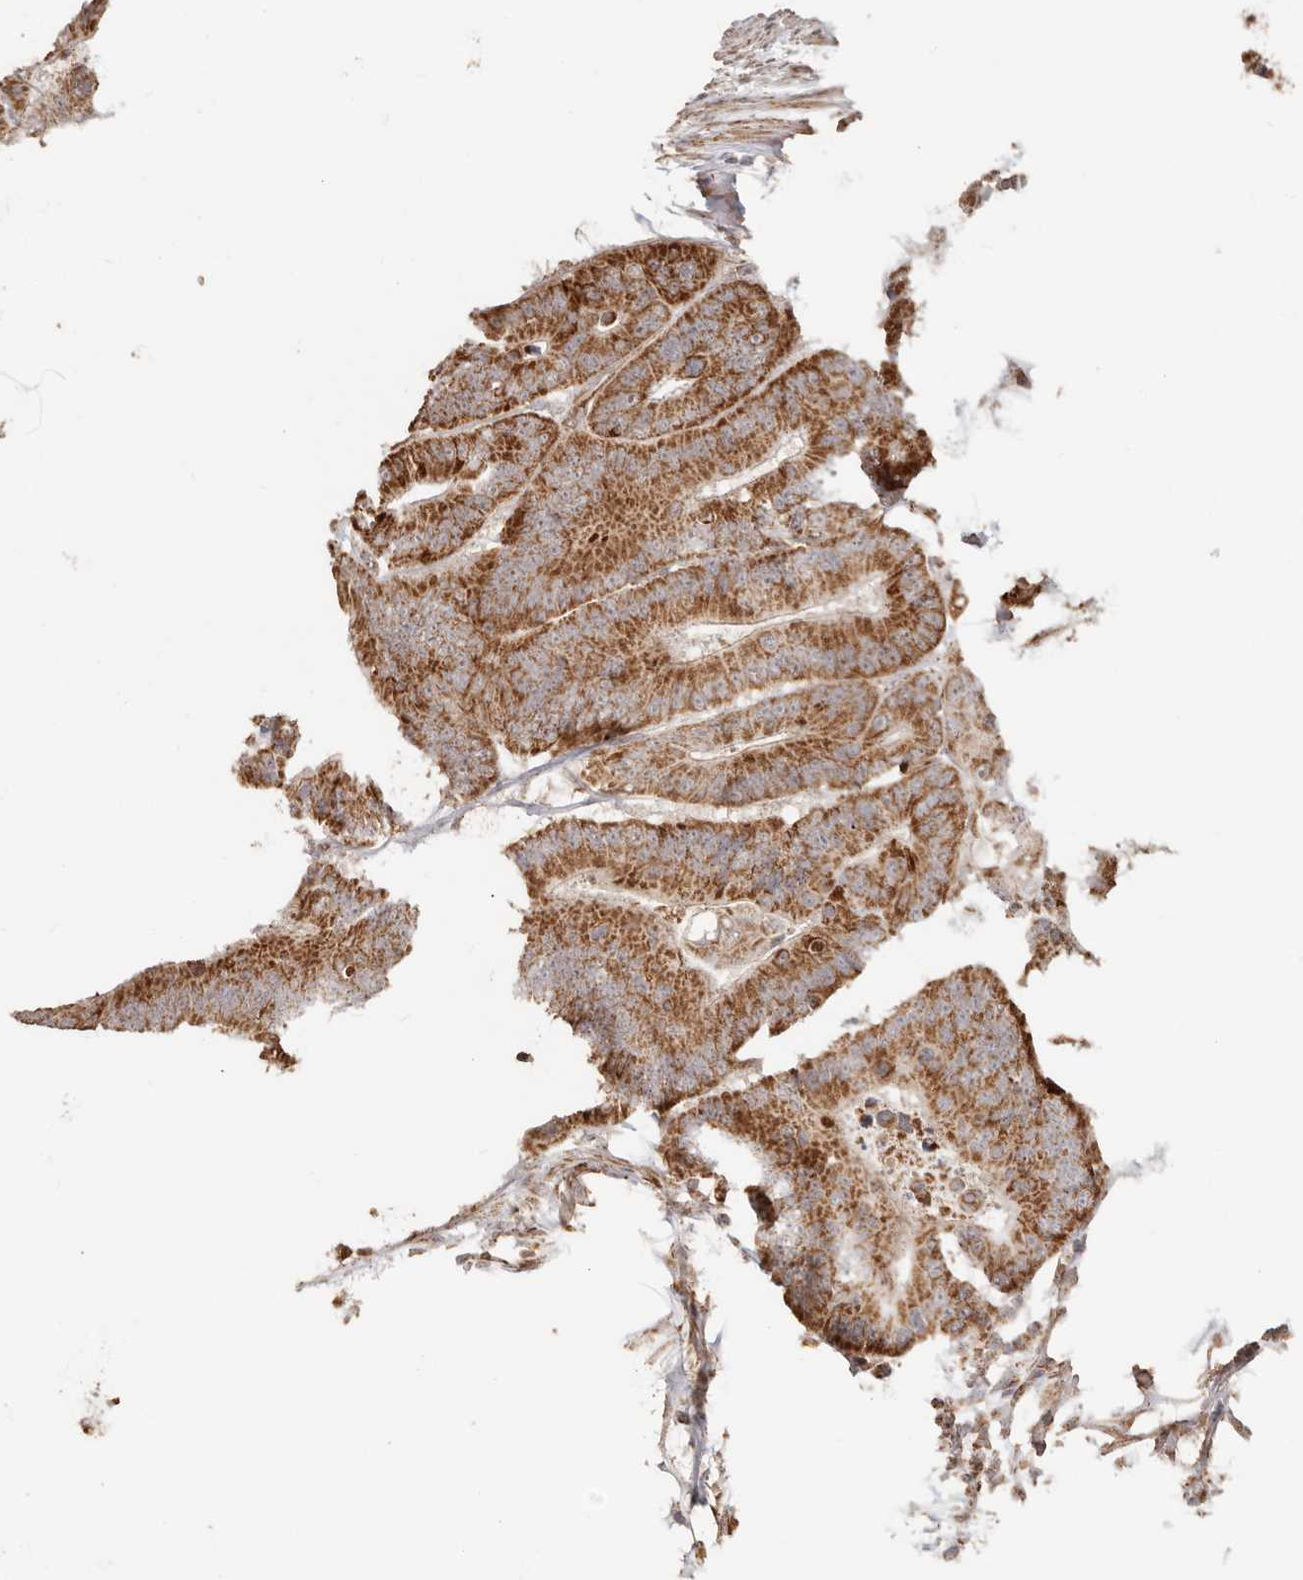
{"staining": {"intensity": "strong", "quantity": ">75%", "location": "cytoplasmic/membranous"}, "tissue": "colorectal cancer", "cell_type": "Tumor cells", "image_type": "cancer", "snomed": [{"axis": "morphology", "description": "Adenocarcinoma, NOS"}, {"axis": "topography", "description": "Colon"}], "caption": "High-magnification brightfield microscopy of colorectal cancer (adenocarcinoma) stained with DAB (3,3'-diaminobenzidine) (brown) and counterstained with hematoxylin (blue). tumor cells exhibit strong cytoplasmic/membranous expression is appreciated in about>75% of cells. (IHC, brightfield microscopy, high magnification).", "gene": "NDUFB11", "patient": {"sex": "male", "age": 83}}